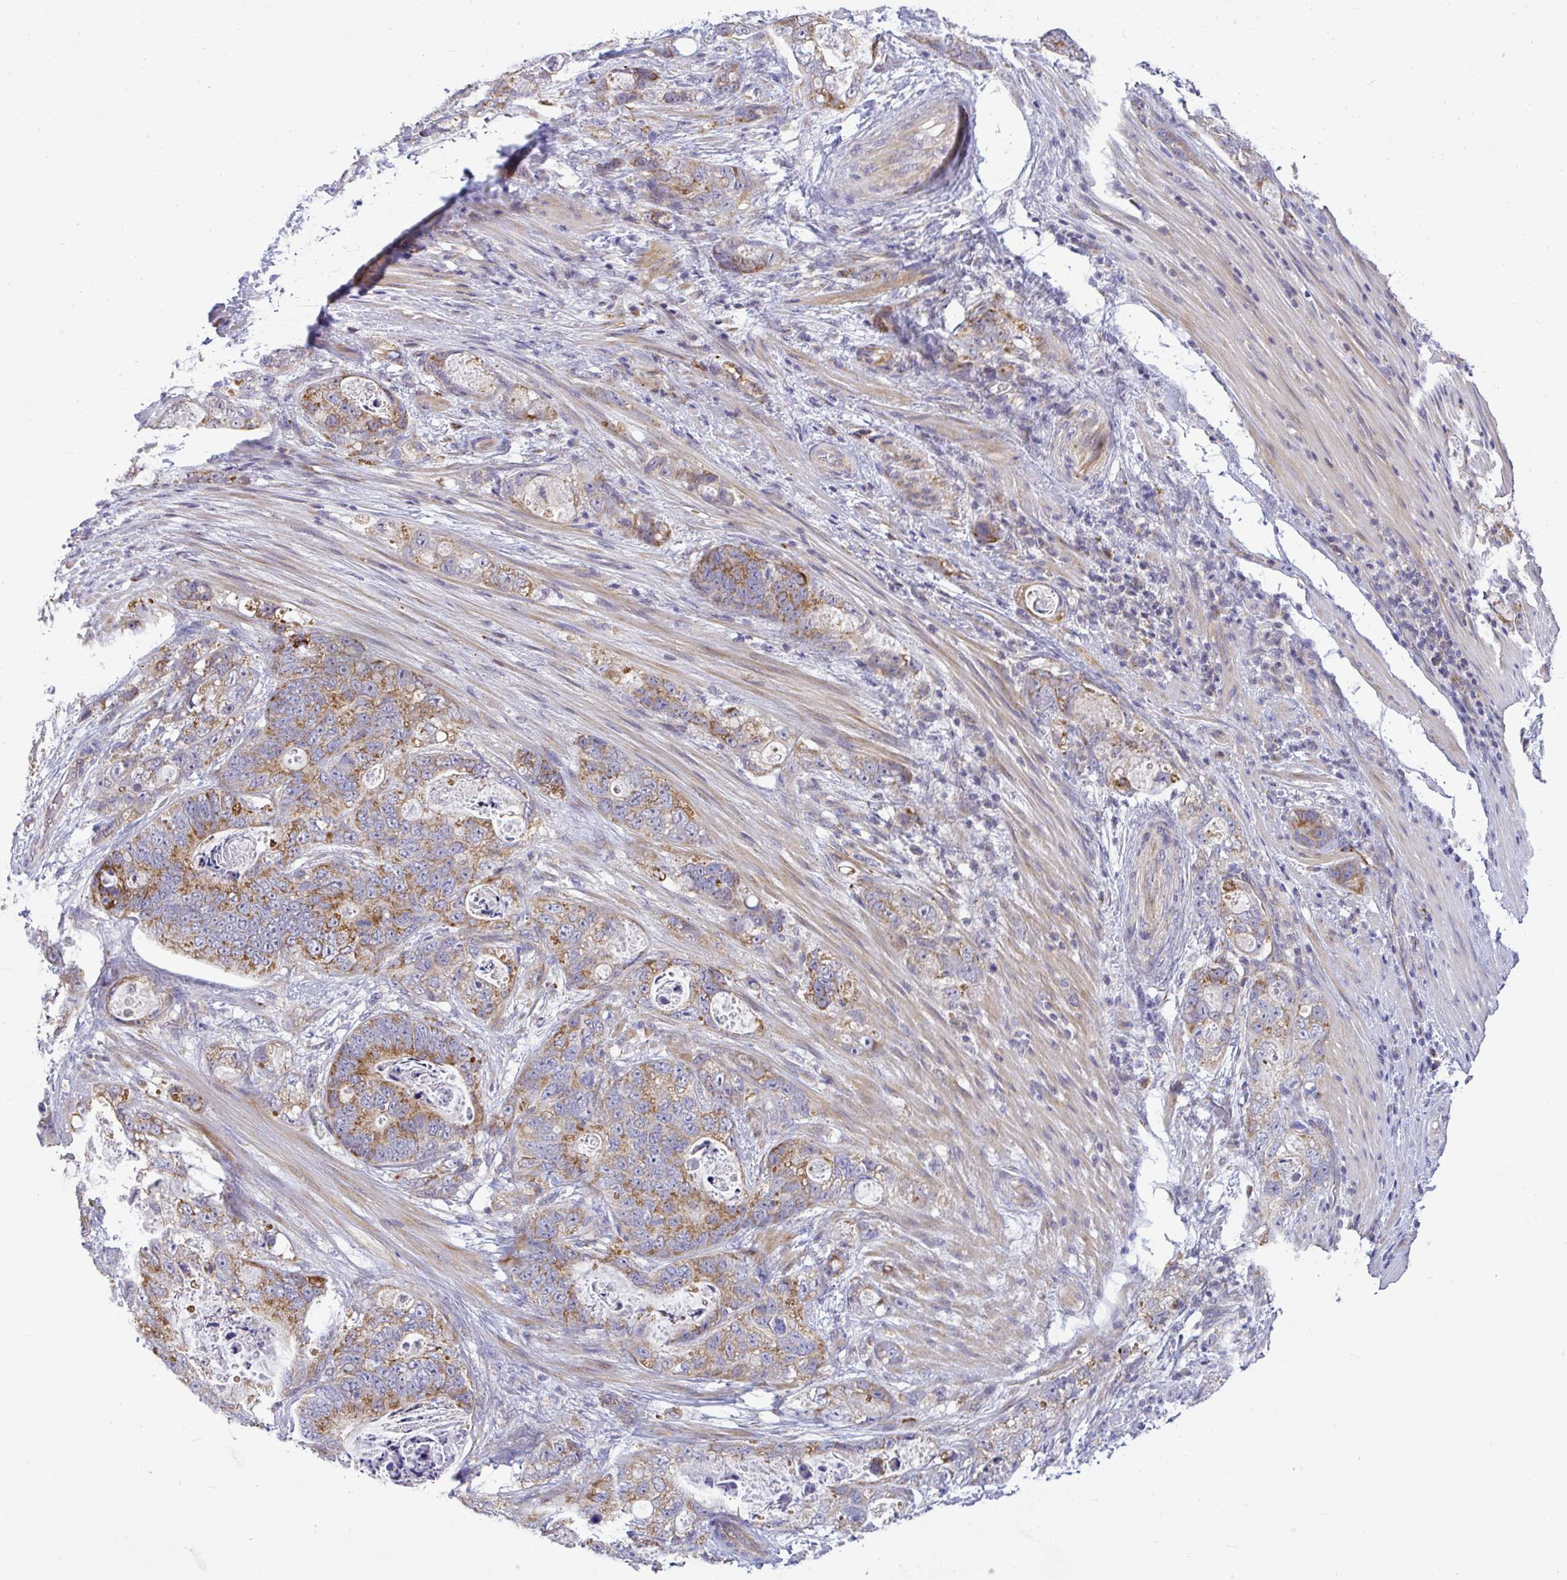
{"staining": {"intensity": "moderate", "quantity": ">75%", "location": "cytoplasmic/membranous"}, "tissue": "stomach cancer", "cell_type": "Tumor cells", "image_type": "cancer", "snomed": [{"axis": "morphology", "description": "Normal tissue, NOS"}, {"axis": "morphology", "description": "Adenocarcinoma, NOS"}, {"axis": "topography", "description": "Stomach"}], "caption": "Moderate cytoplasmic/membranous staining for a protein is identified in approximately >75% of tumor cells of adenocarcinoma (stomach) using IHC.", "gene": "SRRM4", "patient": {"sex": "female", "age": 89}}